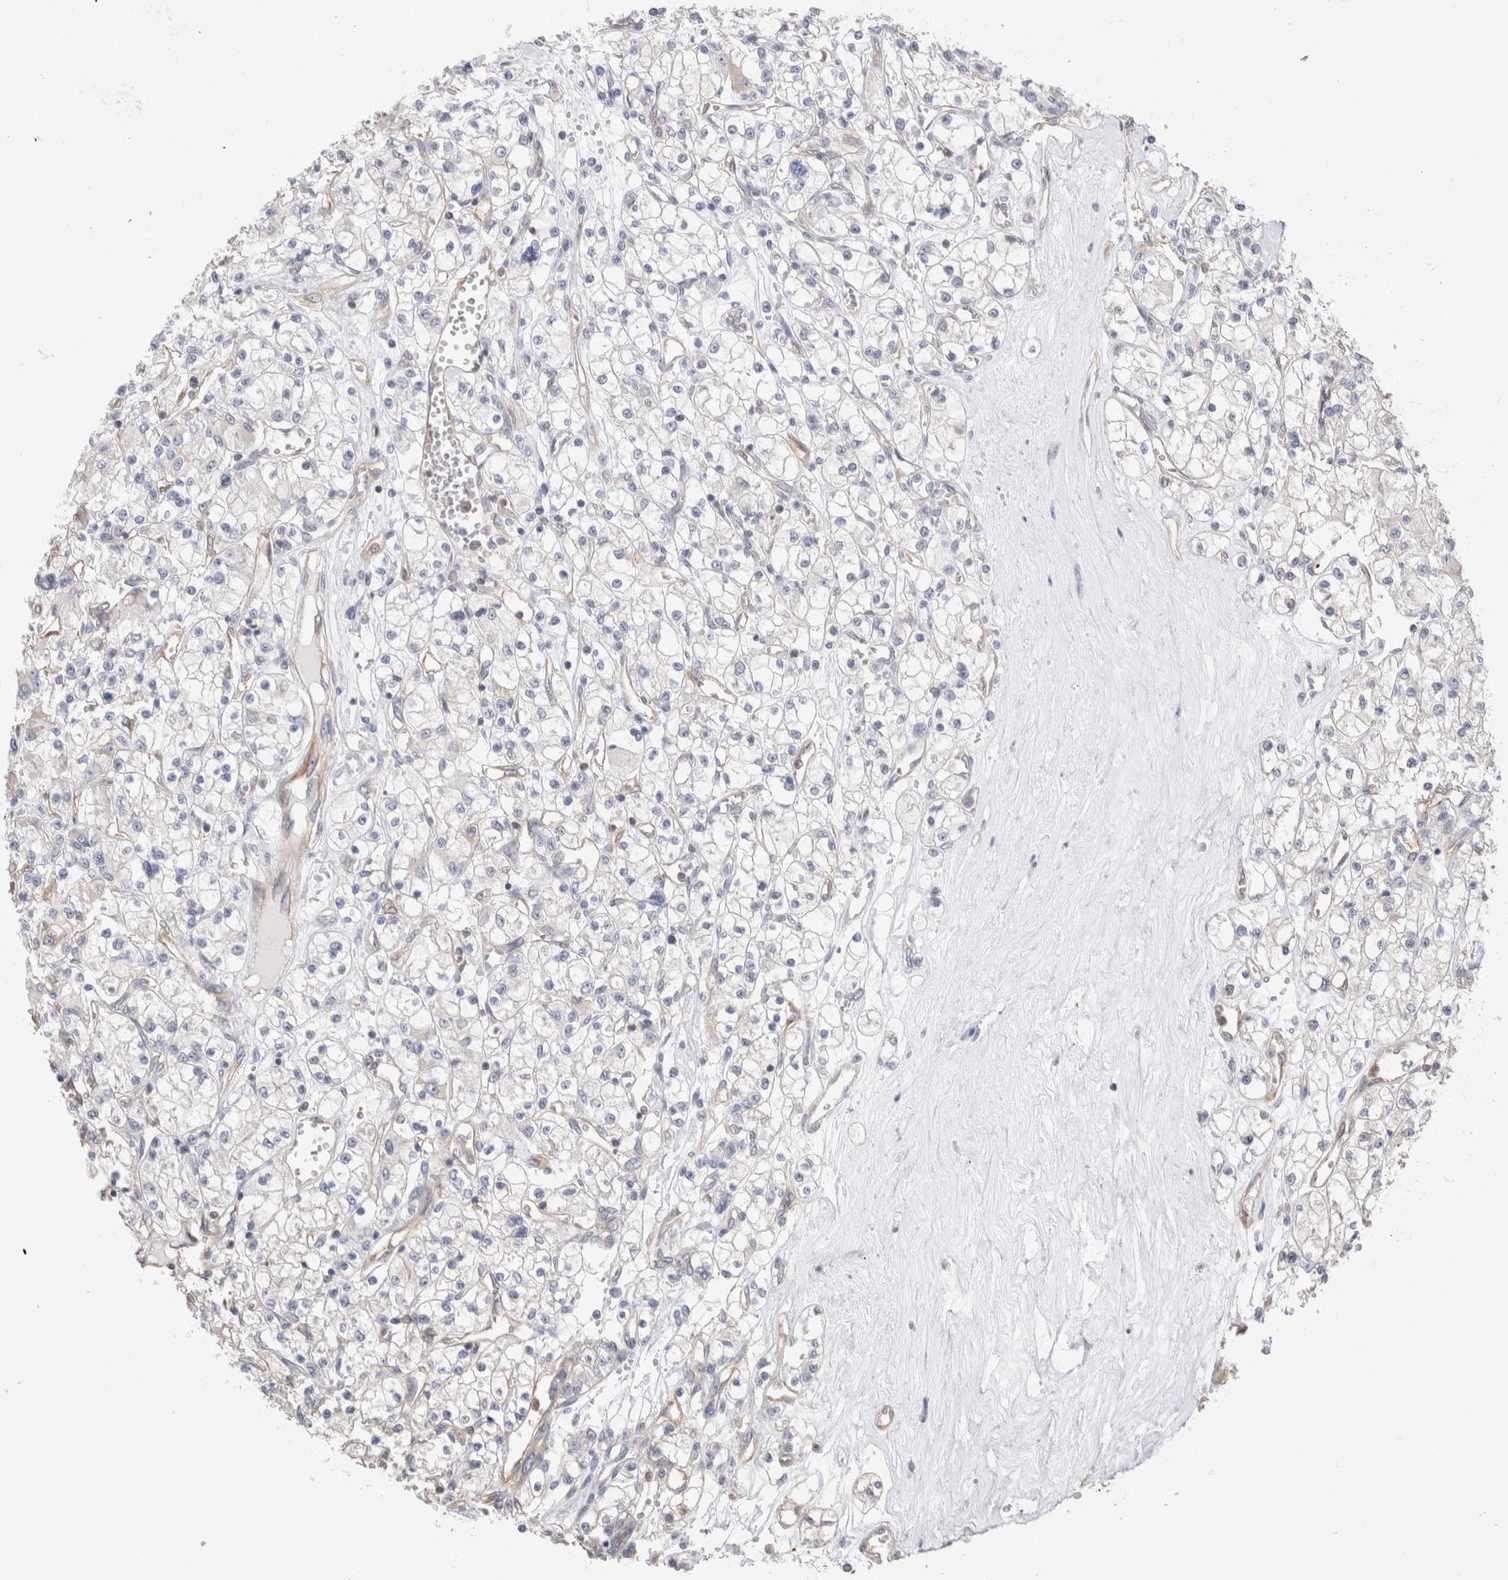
{"staining": {"intensity": "negative", "quantity": "none", "location": "none"}, "tissue": "renal cancer", "cell_type": "Tumor cells", "image_type": "cancer", "snomed": [{"axis": "morphology", "description": "Adenocarcinoma, NOS"}, {"axis": "topography", "description": "Kidney"}], "caption": "This is an immunohistochemistry histopathology image of human adenocarcinoma (renal). There is no expression in tumor cells.", "gene": "CAPN2", "patient": {"sex": "female", "age": 59}}